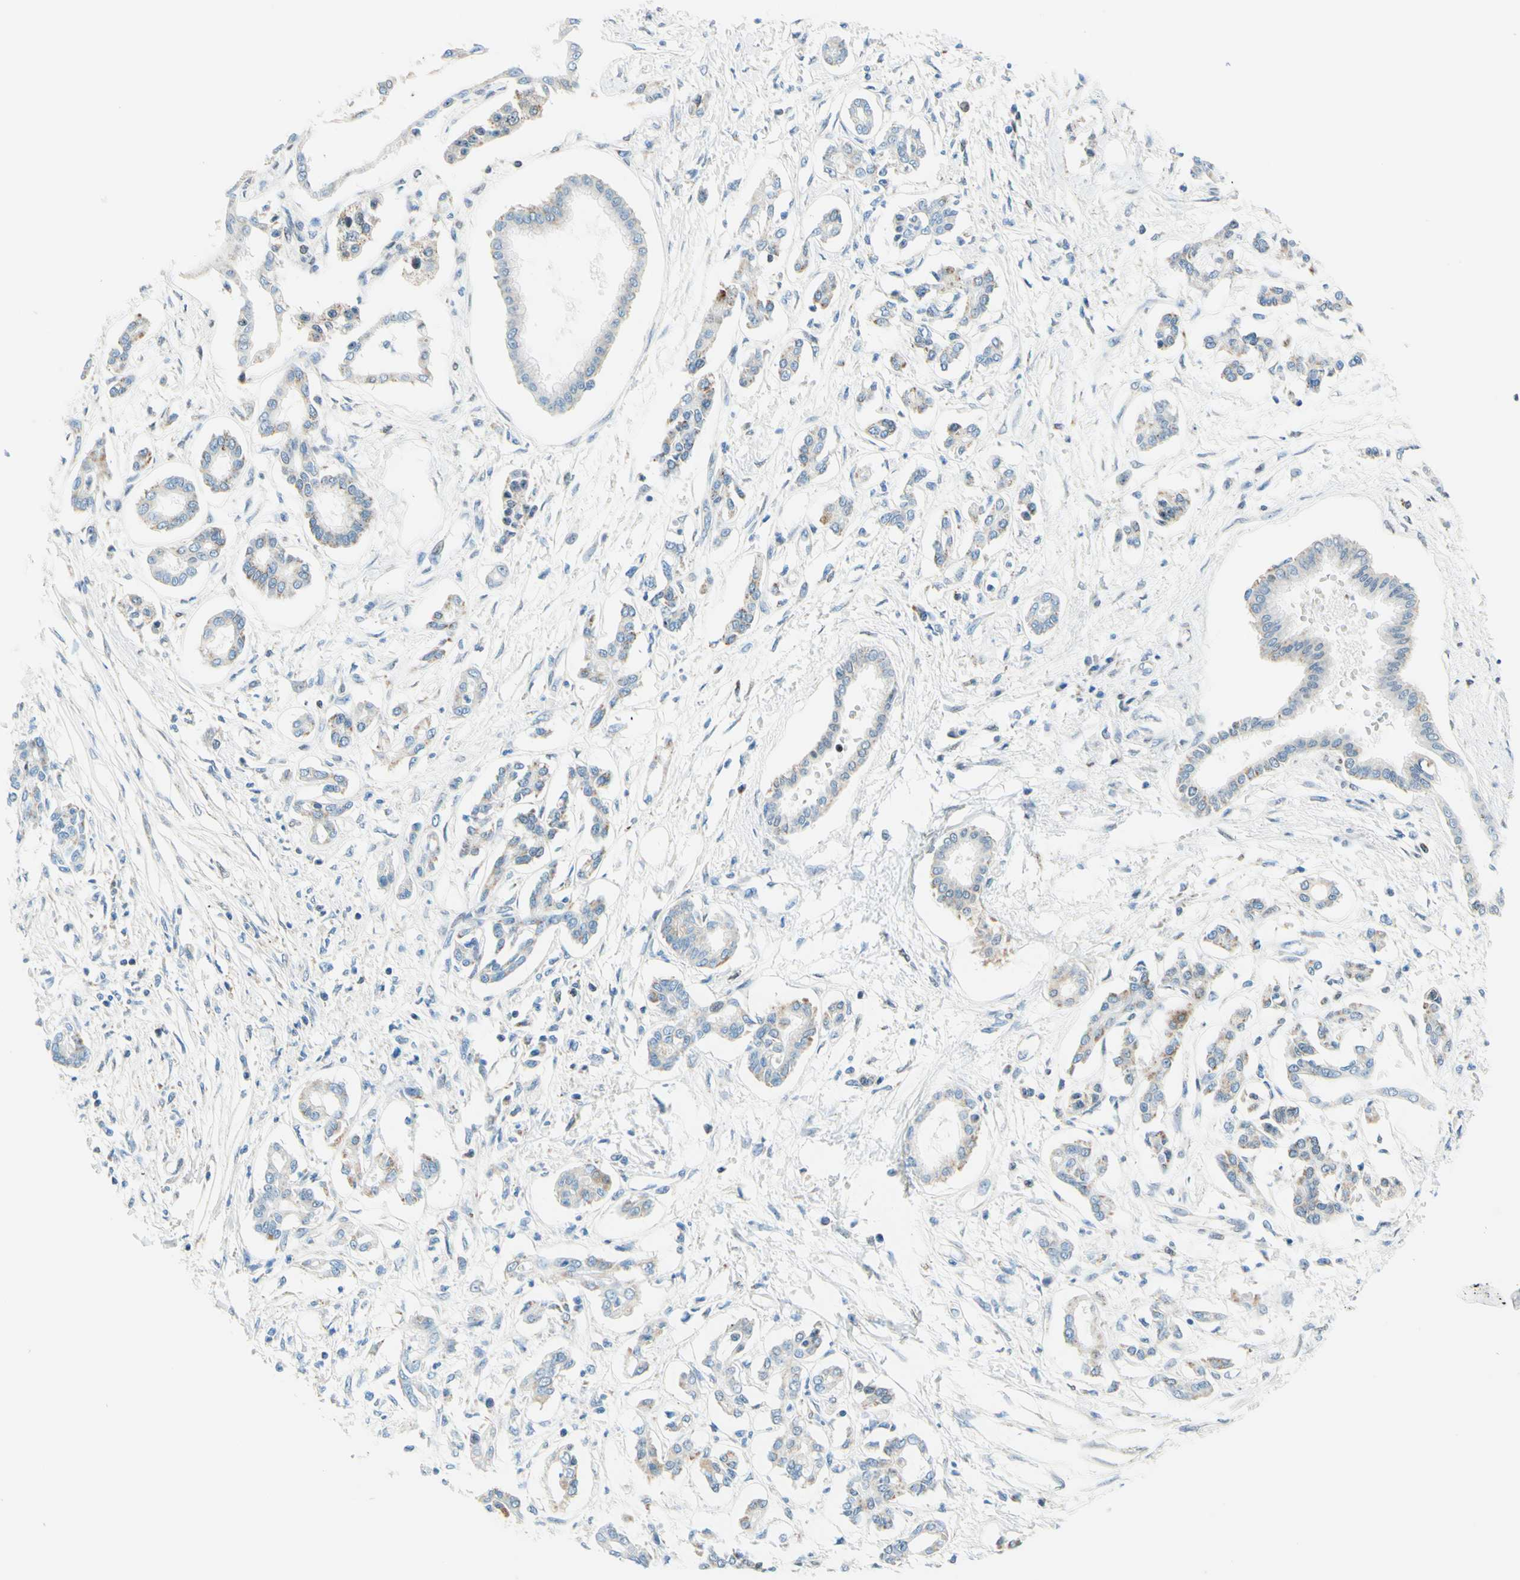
{"staining": {"intensity": "weak", "quantity": "25%-75%", "location": "cytoplasmic/membranous"}, "tissue": "pancreatic cancer", "cell_type": "Tumor cells", "image_type": "cancer", "snomed": [{"axis": "morphology", "description": "Adenocarcinoma, NOS"}, {"axis": "topography", "description": "Pancreas"}], "caption": "This image reveals immunohistochemistry (IHC) staining of human pancreatic cancer, with low weak cytoplasmic/membranous staining in approximately 25%-75% of tumor cells.", "gene": "CBX7", "patient": {"sex": "male", "age": 56}}